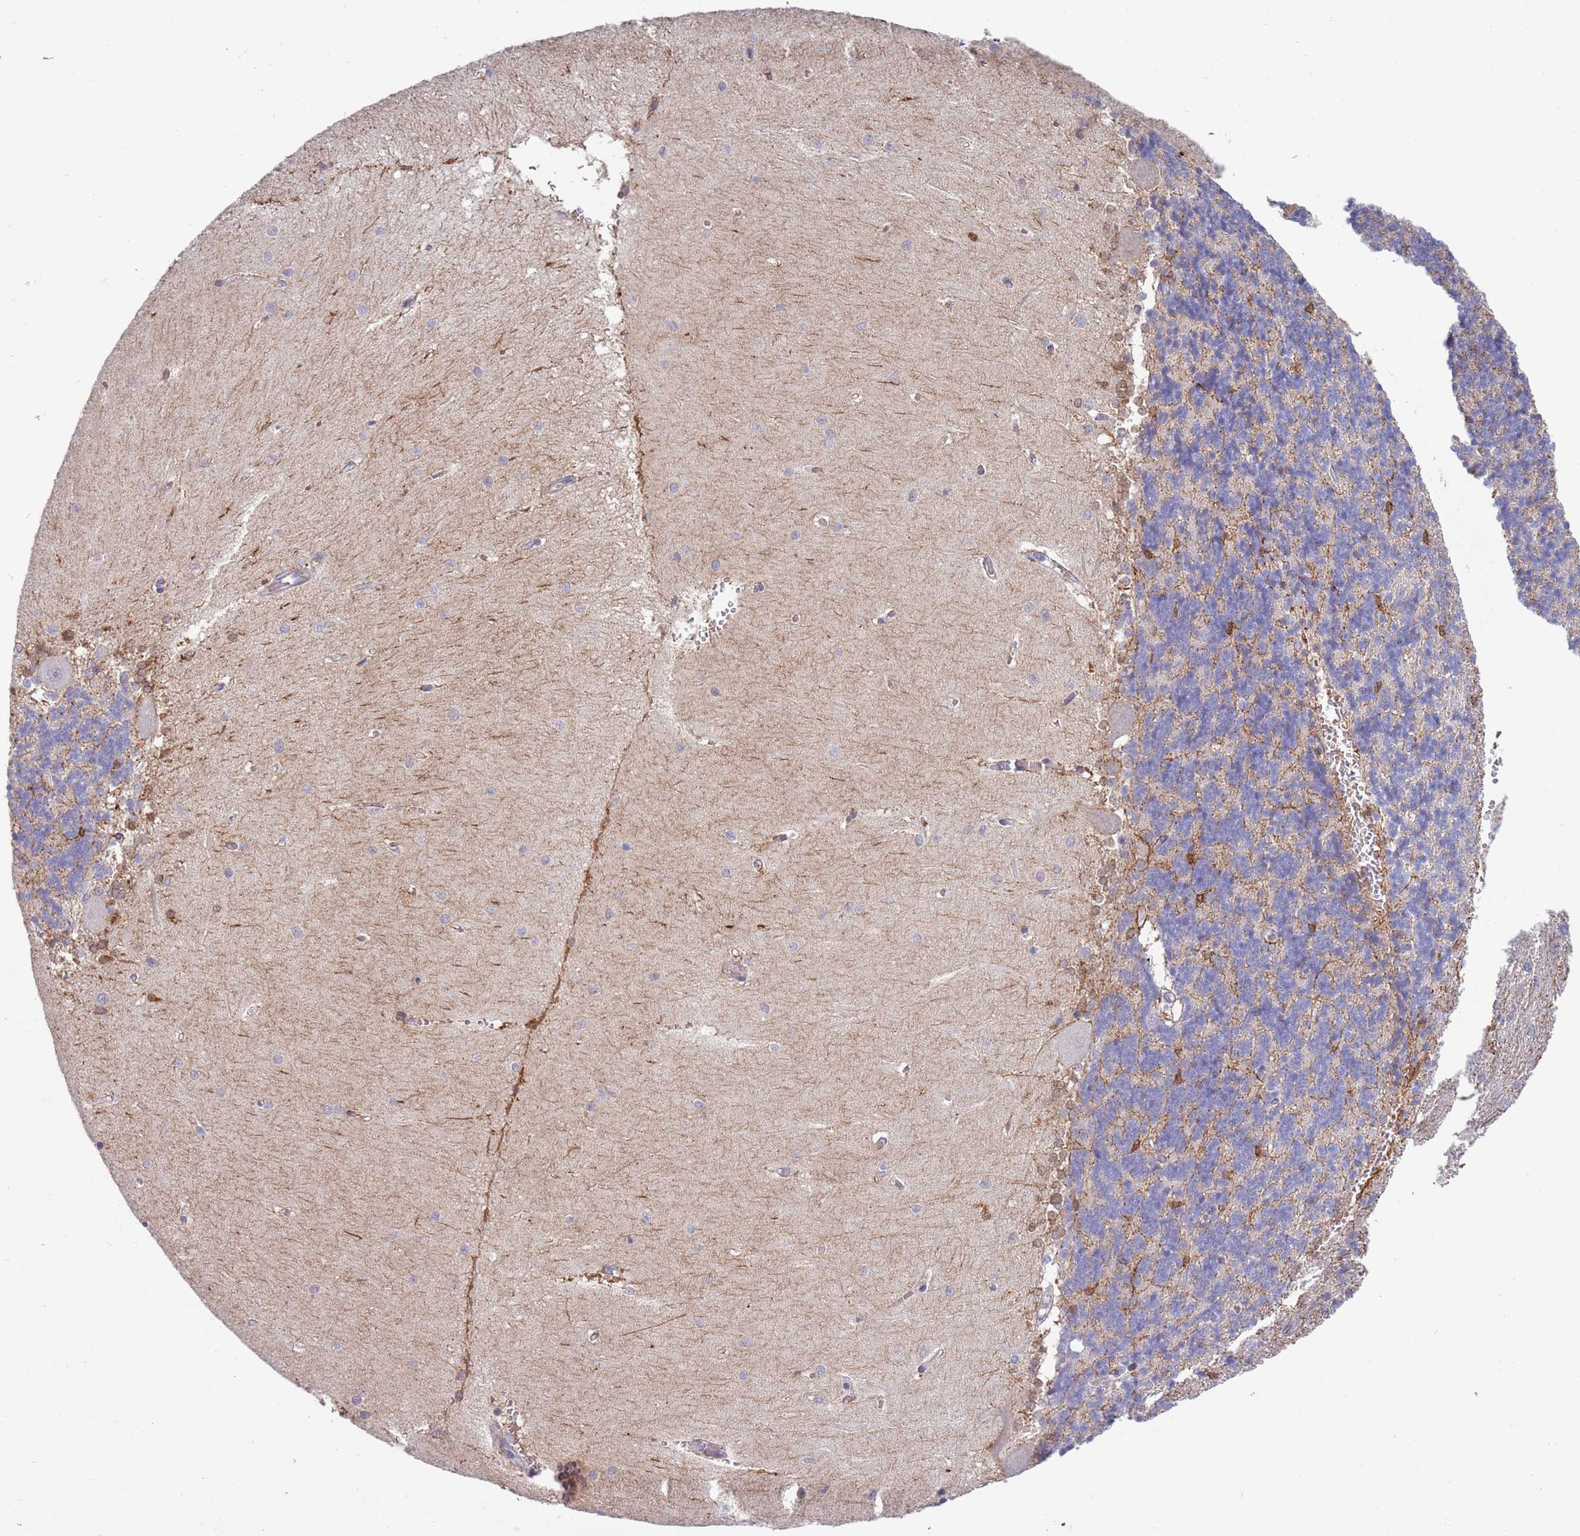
{"staining": {"intensity": "negative", "quantity": "none", "location": "none"}, "tissue": "cerebellum", "cell_type": "Cells in granular layer", "image_type": "normal", "snomed": [{"axis": "morphology", "description": "Normal tissue, NOS"}, {"axis": "topography", "description": "Cerebellum"}], "caption": "Immunohistochemical staining of benign cerebellum reveals no significant staining in cells in granular layer. (DAB (3,3'-diaminobenzidine) immunohistochemistry, high magnification).", "gene": "ACSBG1", "patient": {"sex": "male", "age": 37}}